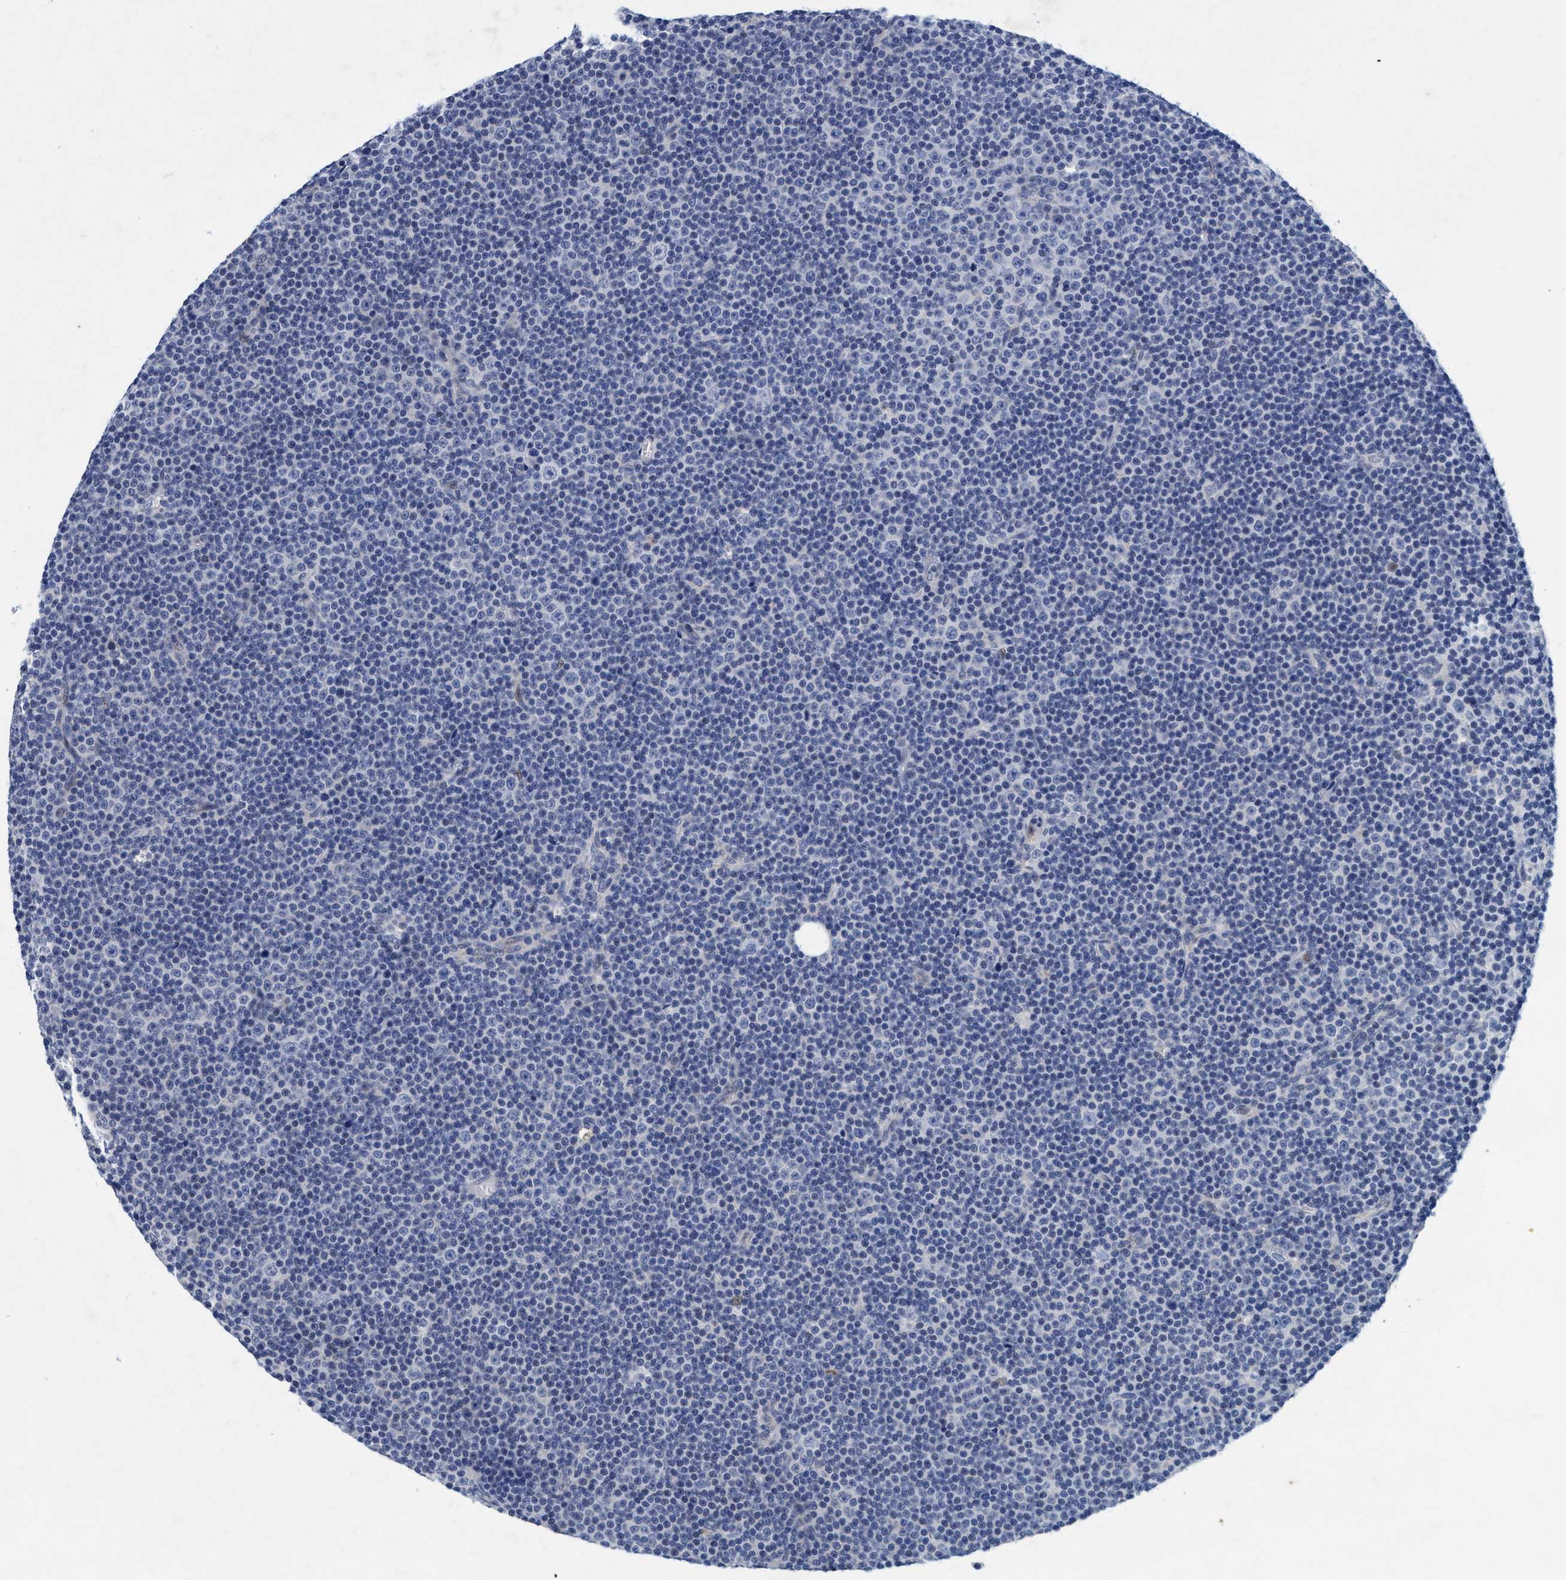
{"staining": {"intensity": "negative", "quantity": "none", "location": "none"}, "tissue": "lymphoma", "cell_type": "Tumor cells", "image_type": "cancer", "snomed": [{"axis": "morphology", "description": "Malignant lymphoma, non-Hodgkin's type, Low grade"}, {"axis": "topography", "description": "Lymph node"}], "caption": "This is an IHC micrograph of lymphoma. There is no staining in tumor cells.", "gene": "GRB14", "patient": {"sex": "female", "age": 67}}